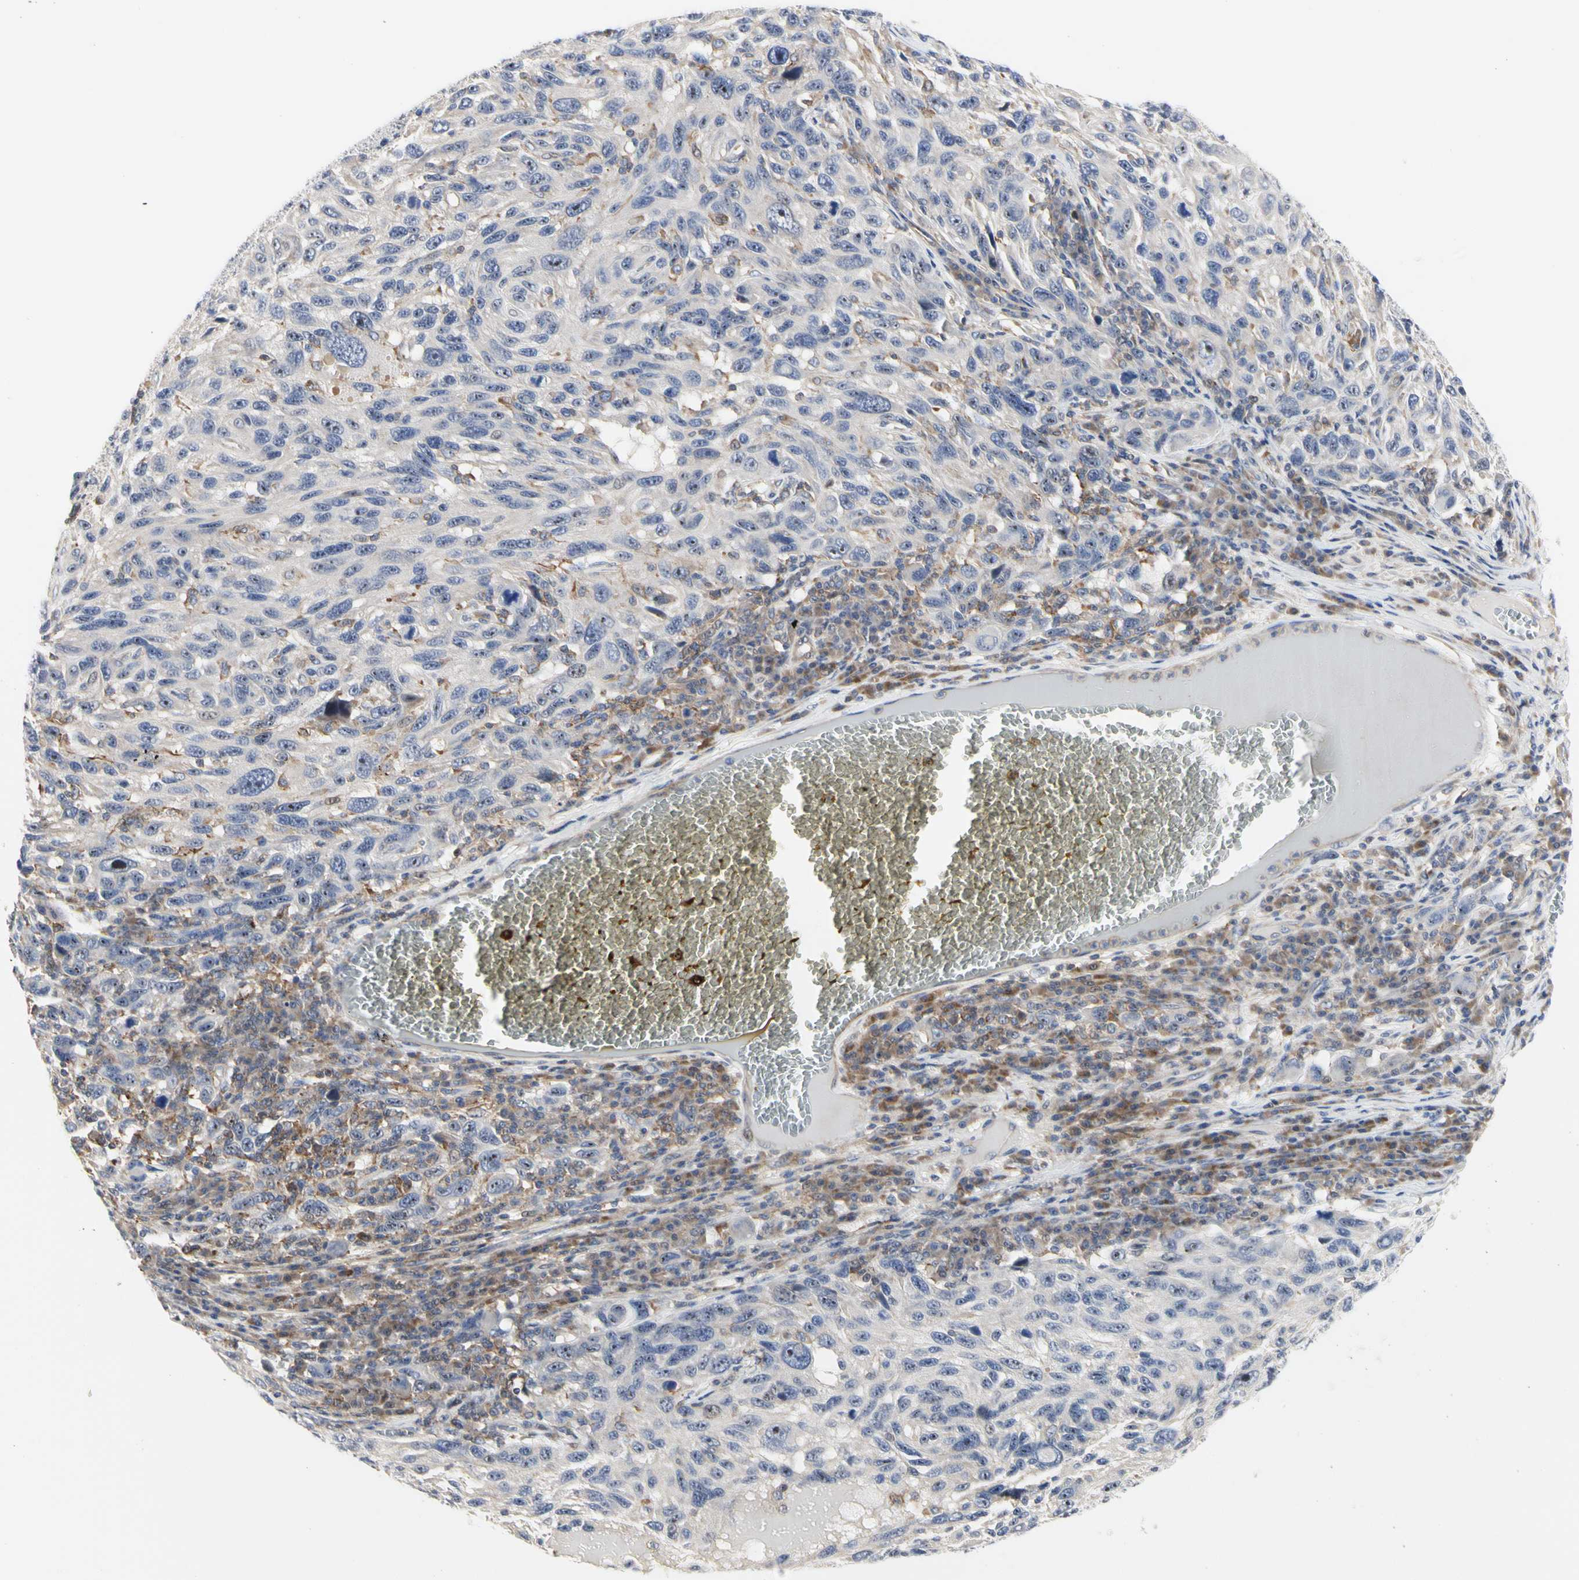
{"staining": {"intensity": "weak", "quantity": "25%-75%", "location": "cytoplasmic/membranous,nuclear"}, "tissue": "melanoma", "cell_type": "Tumor cells", "image_type": "cancer", "snomed": [{"axis": "morphology", "description": "Malignant melanoma, NOS"}, {"axis": "topography", "description": "Skin"}], "caption": "Melanoma stained with a brown dye shows weak cytoplasmic/membranous and nuclear positive staining in approximately 25%-75% of tumor cells.", "gene": "SHANK2", "patient": {"sex": "male", "age": 53}}